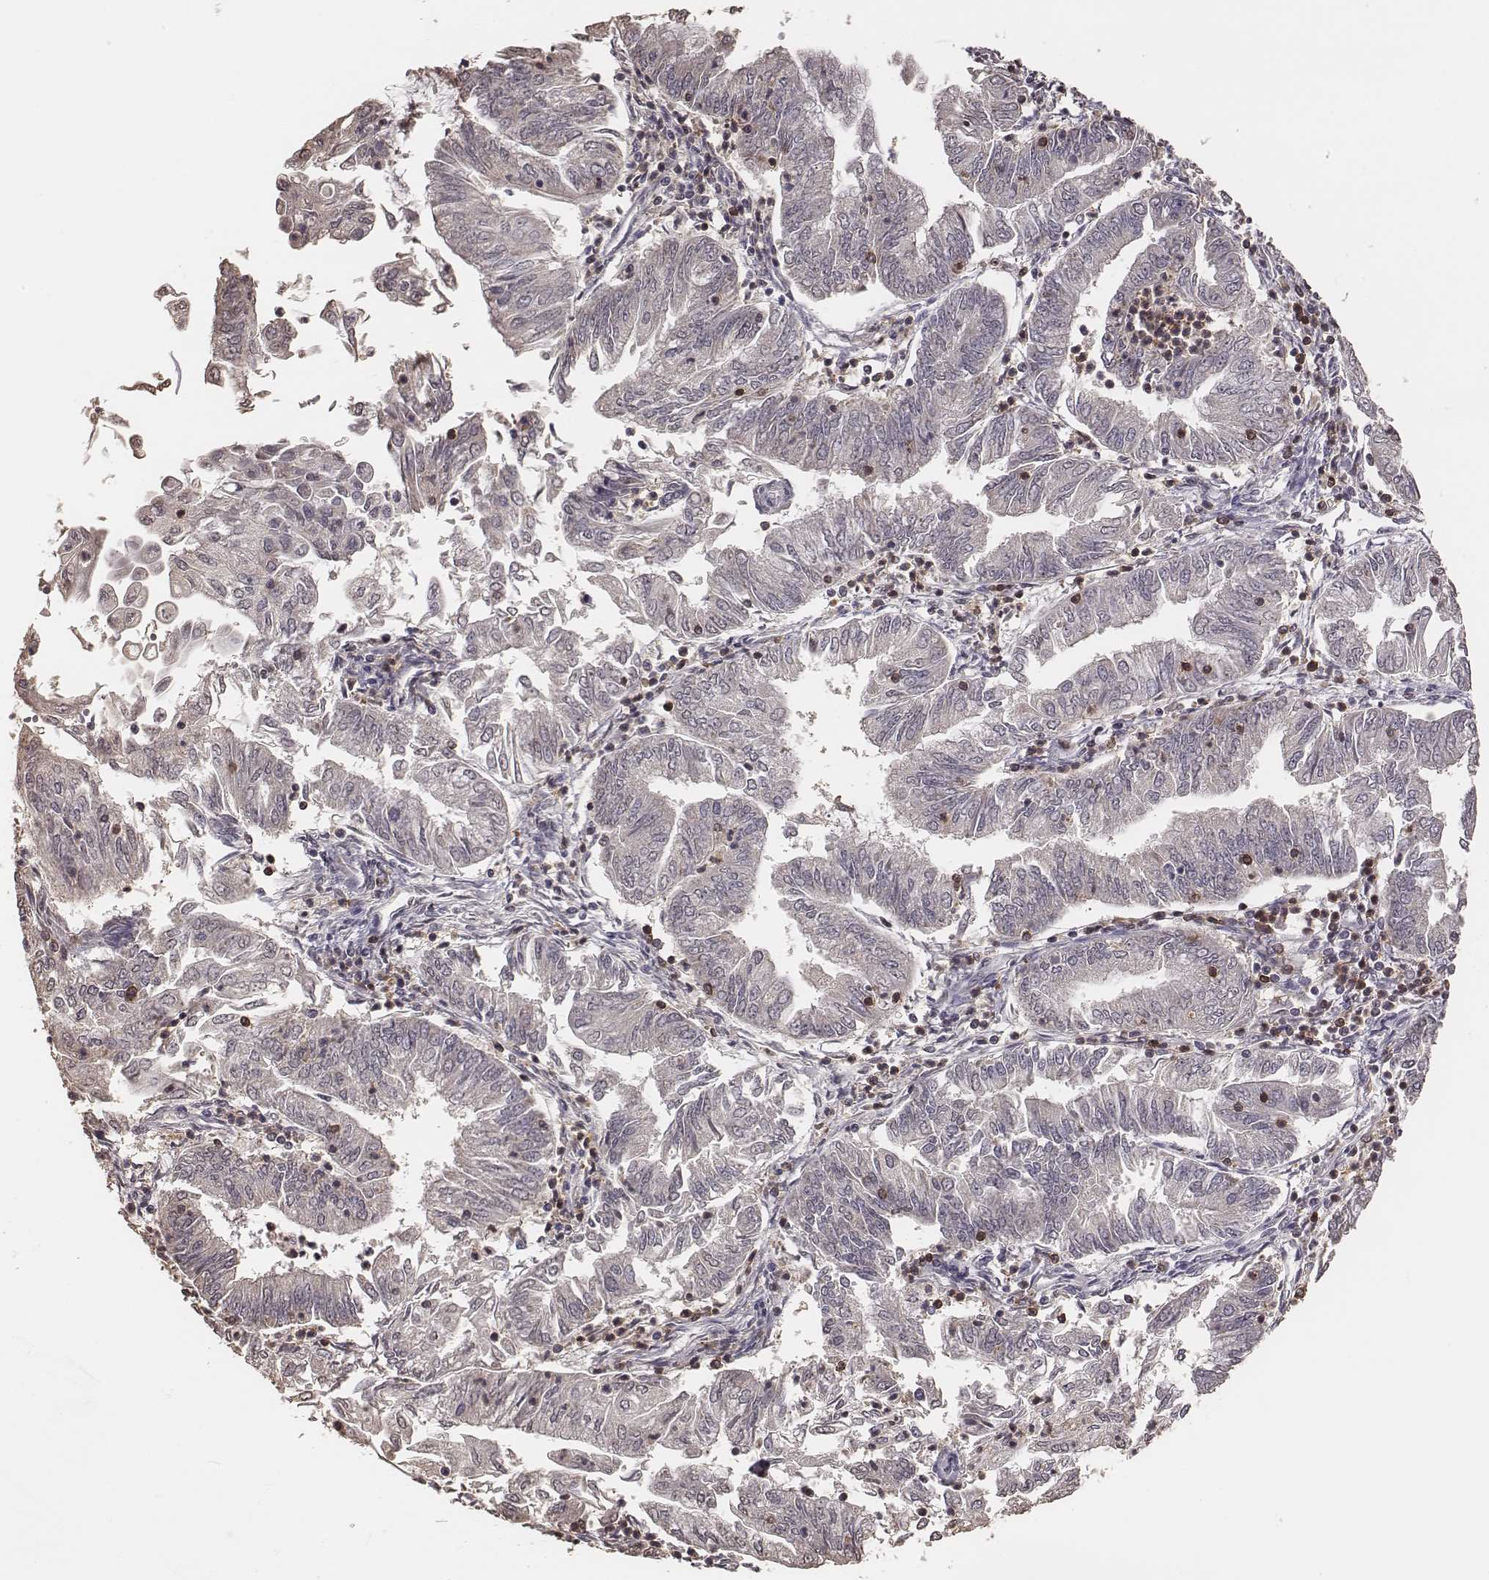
{"staining": {"intensity": "negative", "quantity": "none", "location": "none"}, "tissue": "endometrial cancer", "cell_type": "Tumor cells", "image_type": "cancer", "snomed": [{"axis": "morphology", "description": "Adenocarcinoma, NOS"}, {"axis": "topography", "description": "Endometrium"}], "caption": "A high-resolution photomicrograph shows immunohistochemistry (IHC) staining of endometrial cancer, which demonstrates no significant expression in tumor cells.", "gene": "PILRA", "patient": {"sex": "female", "age": 55}}